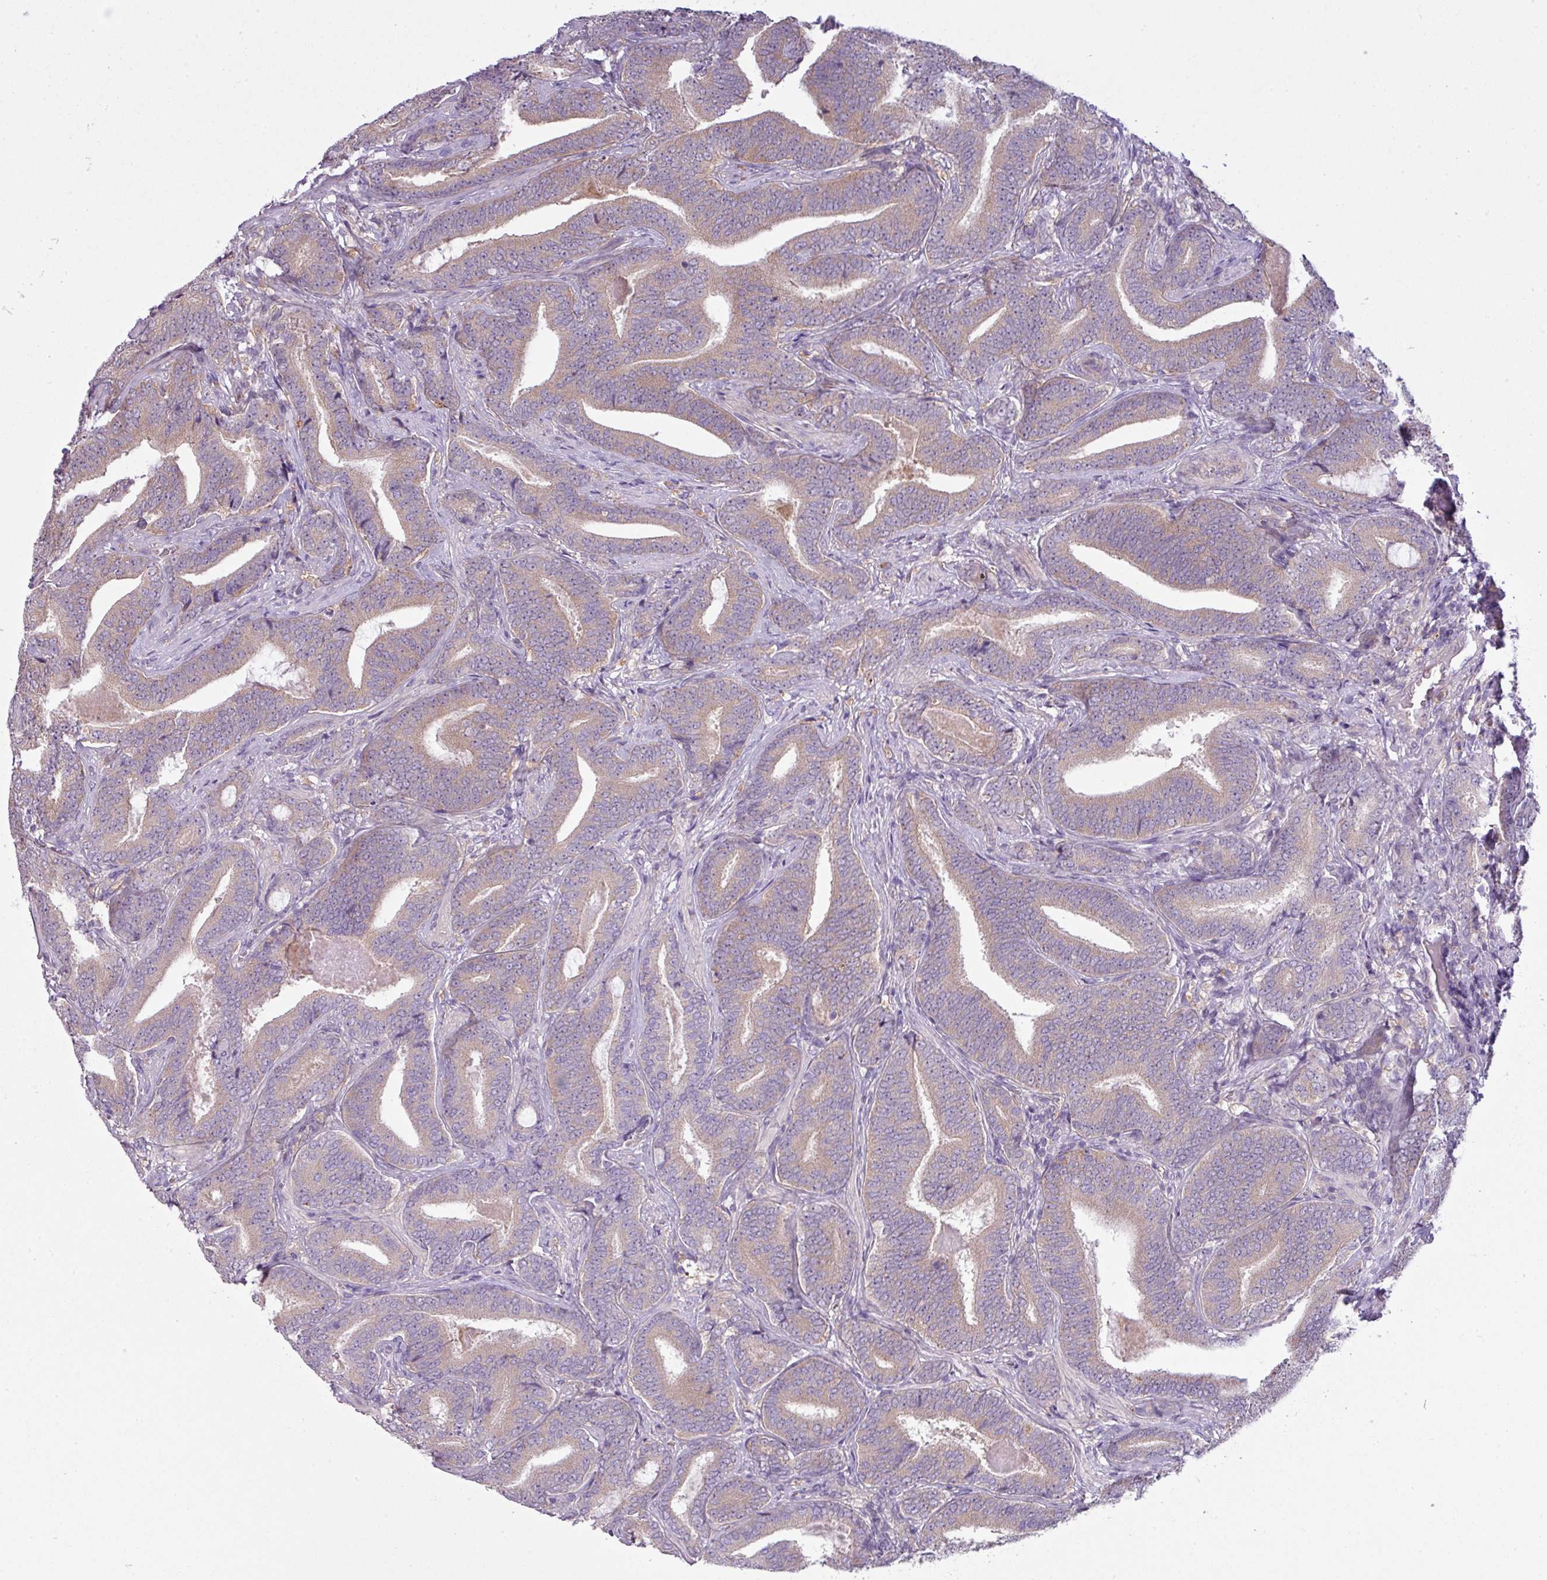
{"staining": {"intensity": "weak", "quantity": "25%-75%", "location": "cytoplasmic/membranous"}, "tissue": "prostate cancer", "cell_type": "Tumor cells", "image_type": "cancer", "snomed": [{"axis": "morphology", "description": "Adenocarcinoma, Low grade"}, {"axis": "topography", "description": "Prostate and seminal vesicle, NOS"}], "caption": "Prostate adenocarcinoma (low-grade) stained for a protein (brown) displays weak cytoplasmic/membranous positive staining in approximately 25%-75% of tumor cells.", "gene": "CAMK2B", "patient": {"sex": "male", "age": 61}}